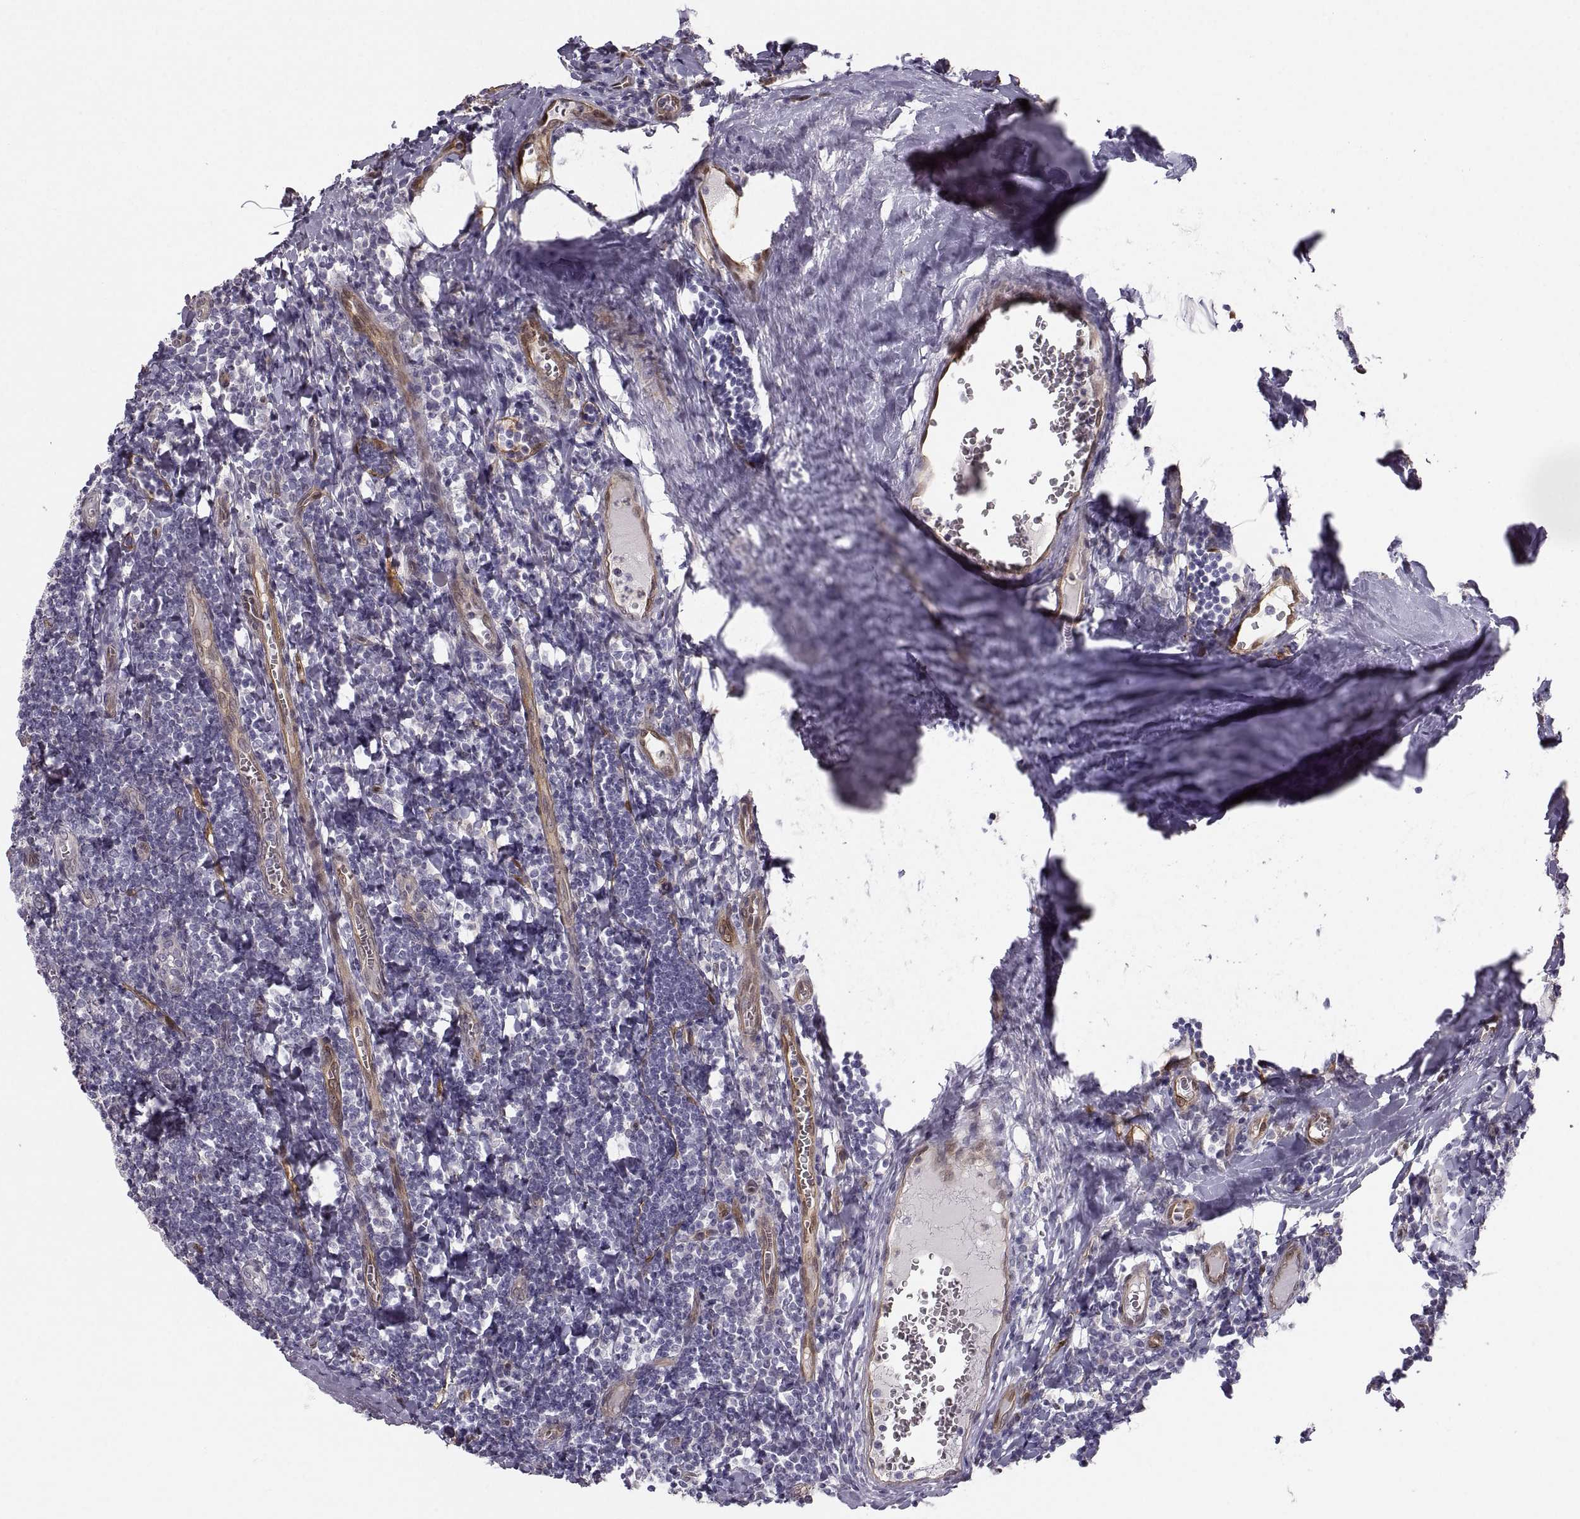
{"staining": {"intensity": "negative", "quantity": "none", "location": "none"}, "tissue": "tonsil", "cell_type": "Germinal center cells", "image_type": "normal", "snomed": [{"axis": "morphology", "description": "Normal tissue, NOS"}, {"axis": "morphology", "description": "Inflammation, NOS"}, {"axis": "topography", "description": "Tonsil"}], "caption": "Immunohistochemistry (IHC) photomicrograph of benign tonsil: tonsil stained with DAB (3,3'-diaminobenzidine) demonstrates no significant protein staining in germinal center cells.", "gene": "PGM5", "patient": {"sex": "female", "age": 31}}